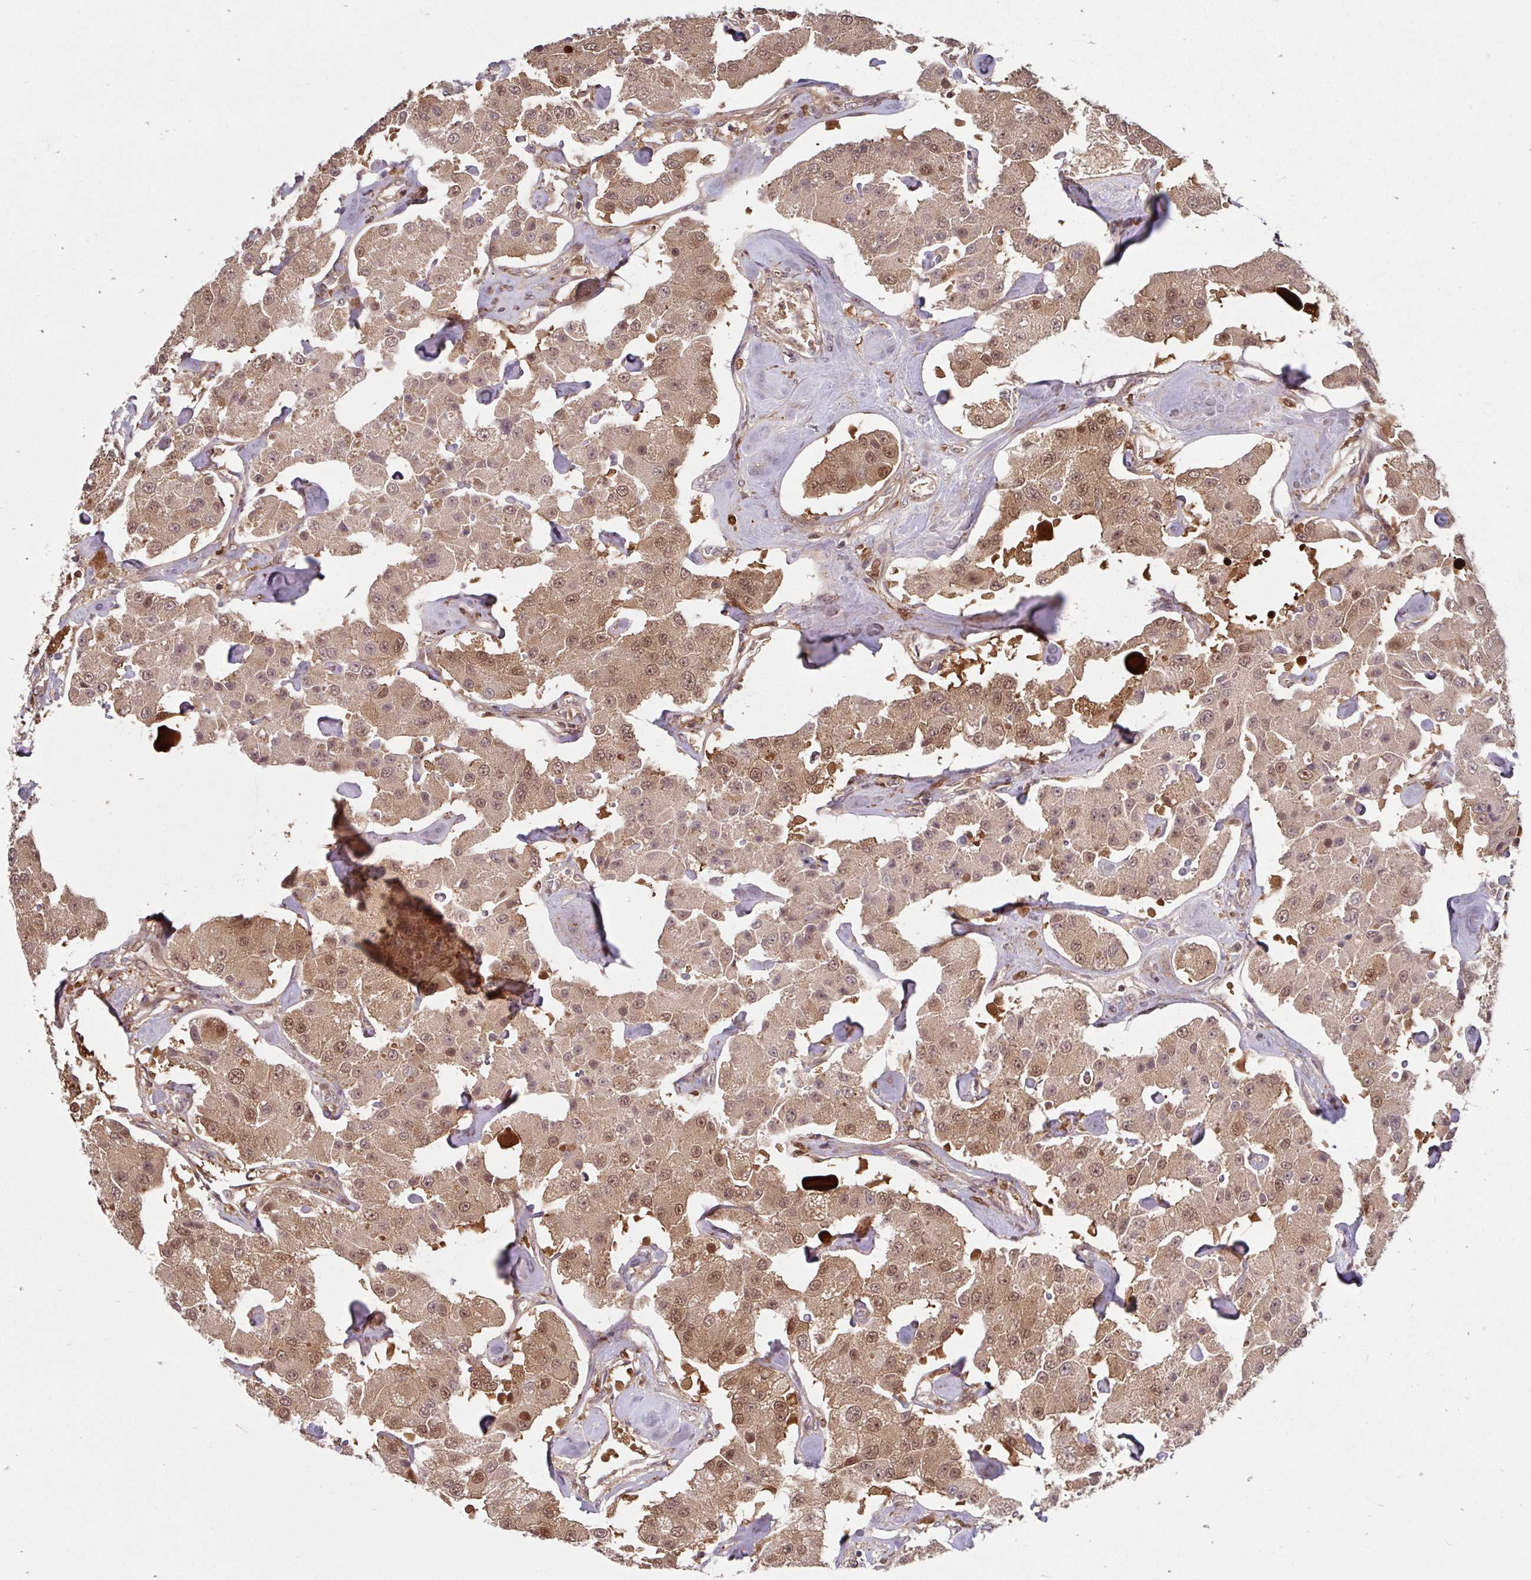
{"staining": {"intensity": "moderate", "quantity": "25%-75%", "location": "cytoplasmic/membranous,nuclear"}, "tissue": "carcinoid", "cell_type": "Tumor cells", "image_type": "cancer", "snomed": [{"axis": "morphology", "description": "Carcinoid, malignant, NOS"}, {"axis": "topography", "description": "Pancreas"}], "caption": "The micrograph reveals a brown stain indicating the presence of a protein in the cytoplasmic/membranous and nuclear of tumor cells in carcinoid.", "gene": "BLVRA", "patient": {"sex": "male", "age": 41}}